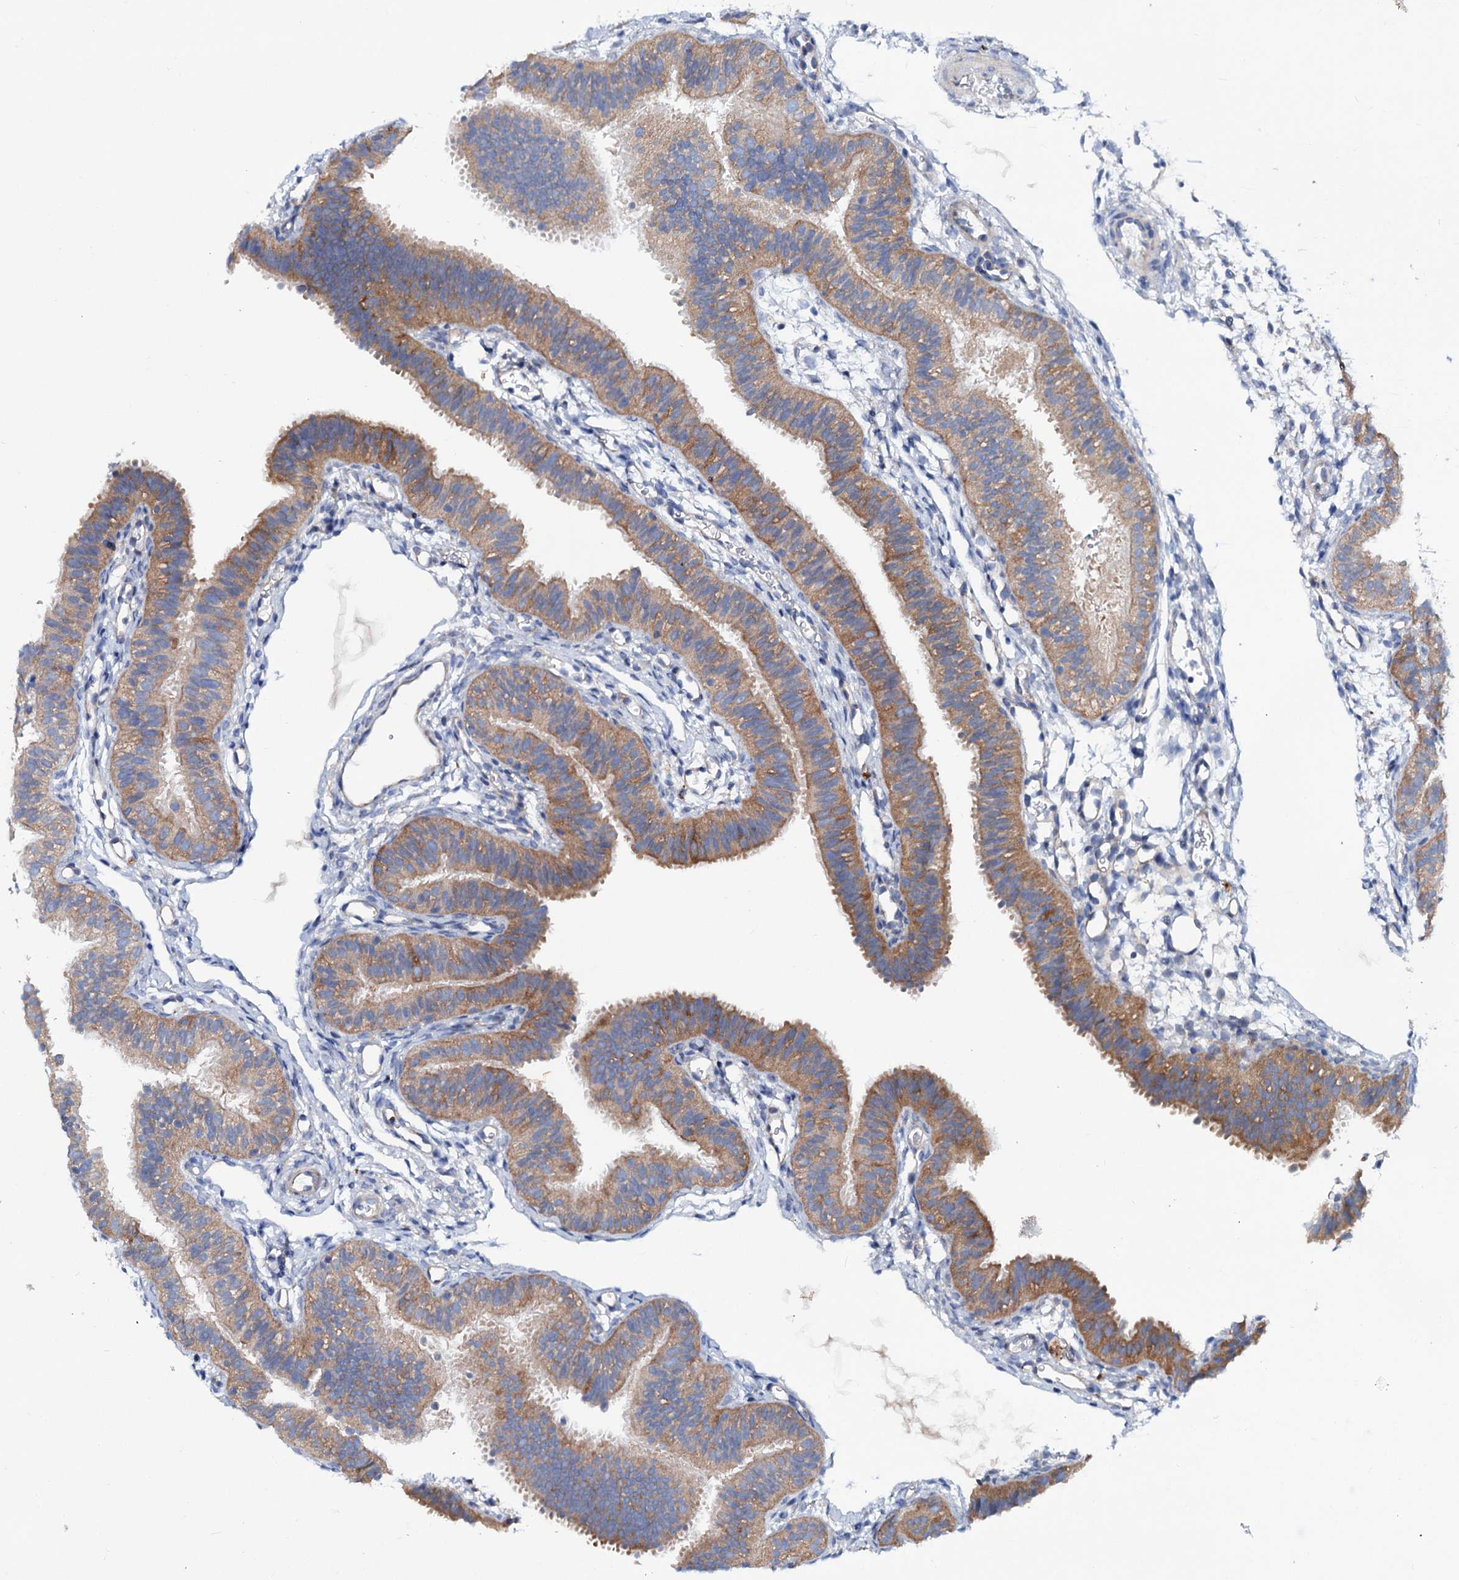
{"staining": {"intensity": "moderate", "quantity": "25%-75%", "location": "cytoplasmic/membranous"}, "tissue": "fallopian tube", "cell_type": "Glandular cells", "image_type": "normal", "snomed": [{"axis": "morphology", "description": "Normal tissue, NOS"}, {"axis": "topography", "description": "Fallopian tube"}], "caption": "This image demonstrates normal fallopian tube stained with IHC to label a protein in brown. The cytoplasmic/membranous of glandular cells show moderate positivity for the protein. Nuclei are counter-stained blue.", "gene": "TRIM55", "patient": {"sex": "female", "age": 35}}